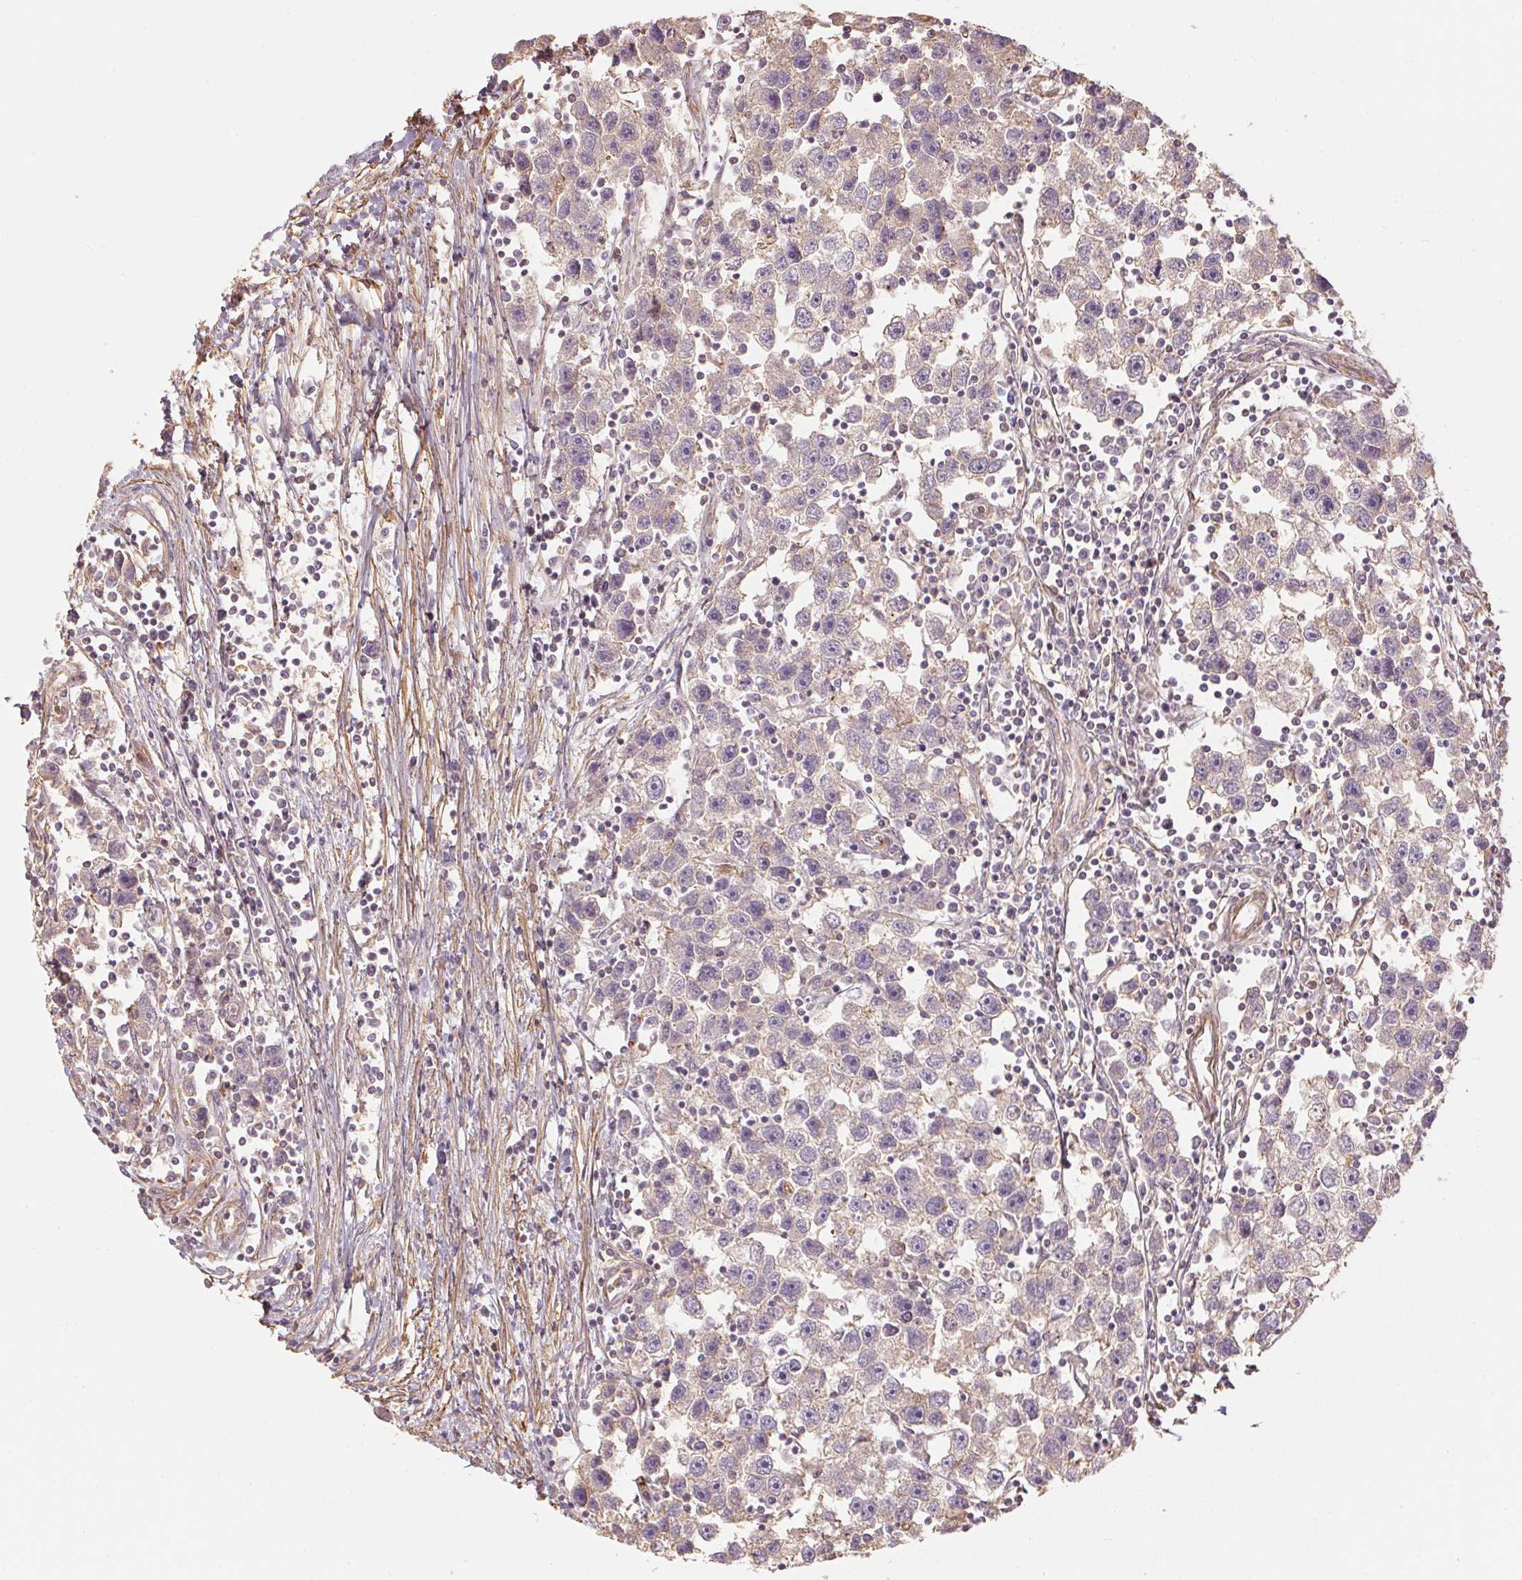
{"staining": {"intensity": "weak", "quantity": "<25%", "location": "cytoplasmic/membranous"}, "tissue": "testis cancer", "cell_type": "Tumor cells", "image_type": "cancer", "snomed": [{"axis": "morphology", "description": "Seminoma, NOS"}, {"axis": "topography", "description": "Testis"}], "caption": "A micrograph of testis cancer (seminoma) stained for a protein exhibits no brown staining in tumor cells.", "gene": "QDPR", "patient": {"sex": "male", "age": 30}}